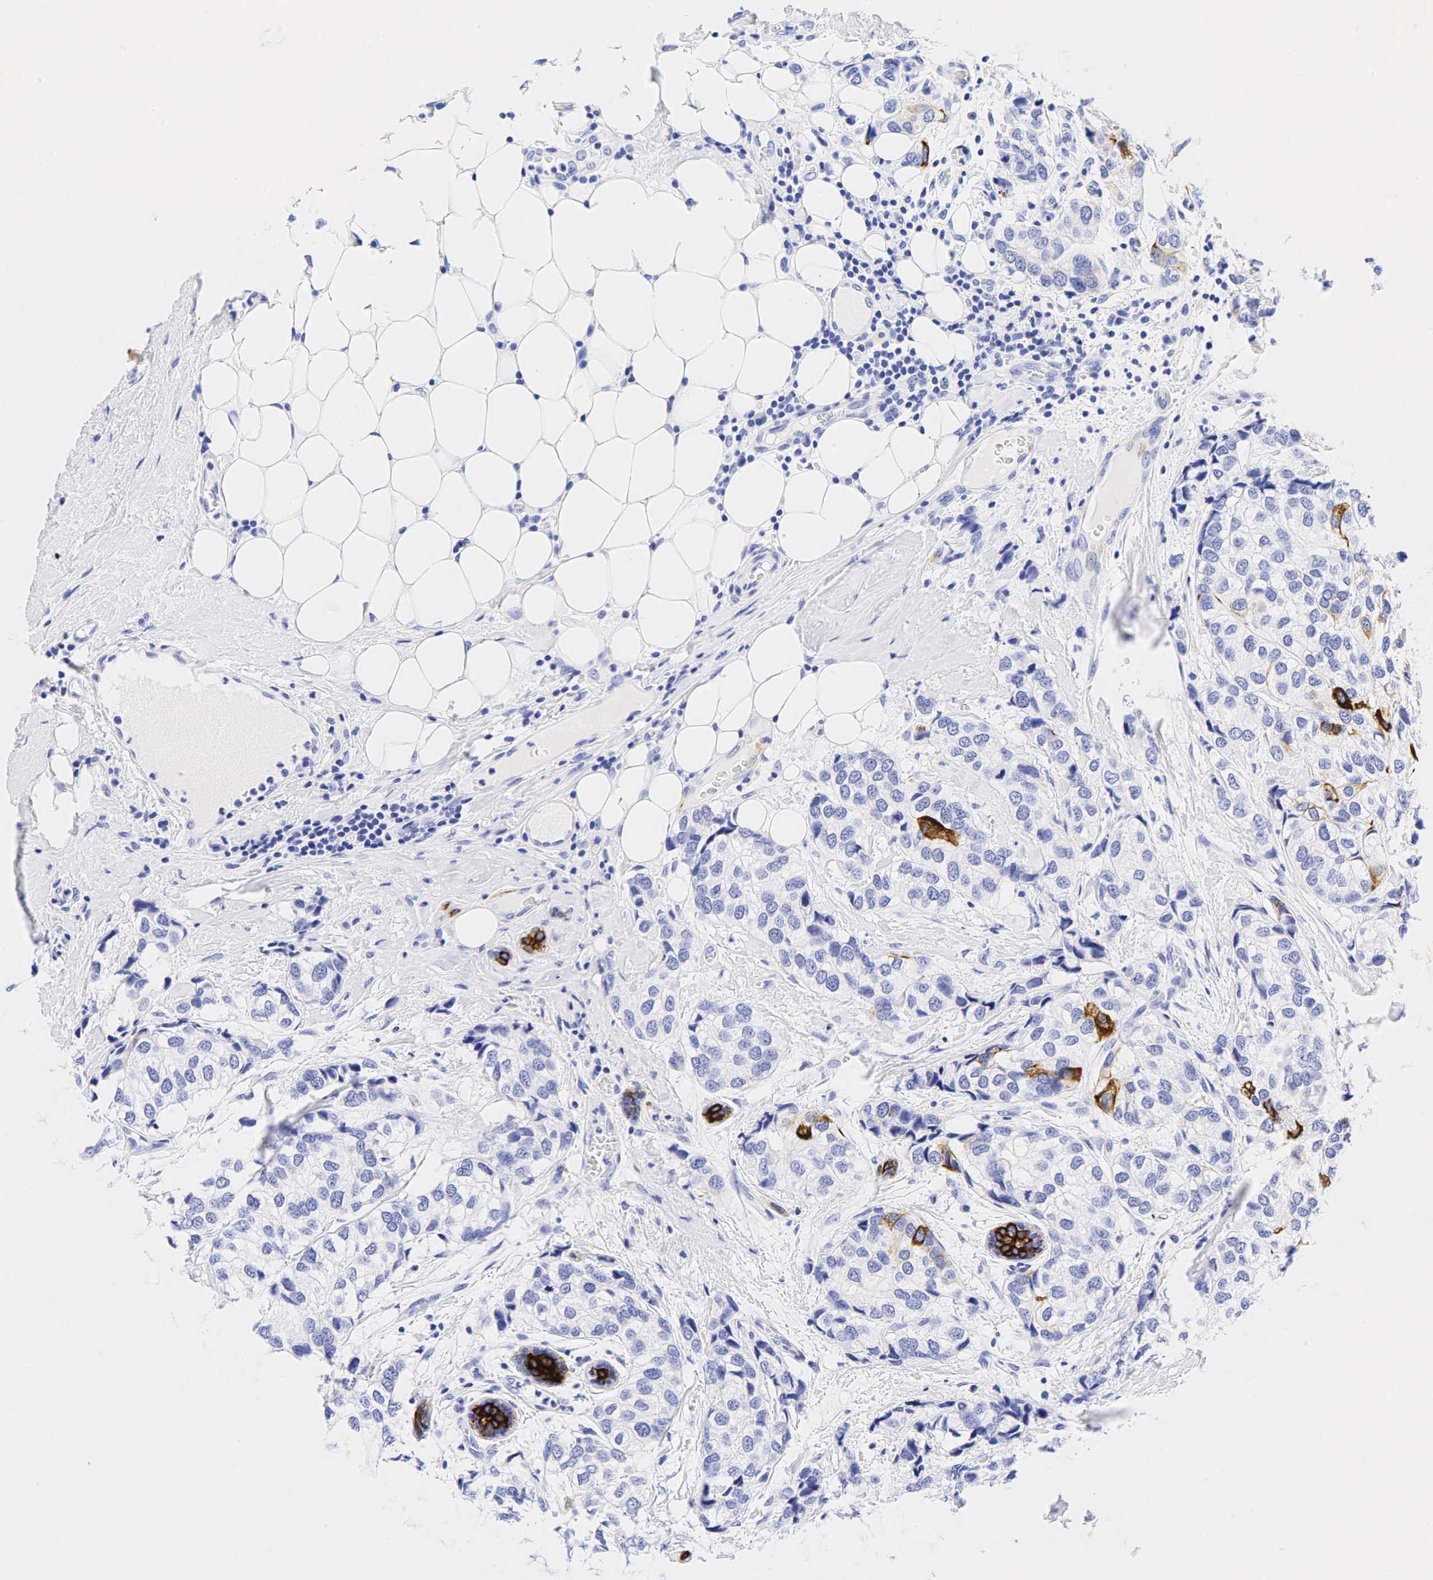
{"staining": {"intensity": "moderate", "quantity": "25%-75%", "location": "cytoplasmic/membranous"}, "tissue": "breast cancer", "cell_type": "Tumor cells", "image_type": "cancer", "snomed": [{"axis": "morphology", "description": "Duct carcinoma"}, {"axis": "topography", "description": "Breast"}], "caption": "Infiltrating ductal carcinoma (breast) stained with immunohistochemistry exhibits moderate cytoplasmic/membranous staining in approximately 25%-75% of tumor cells.", "gene": "KRT7", "patient": {"sex": "female", "age": 68}}